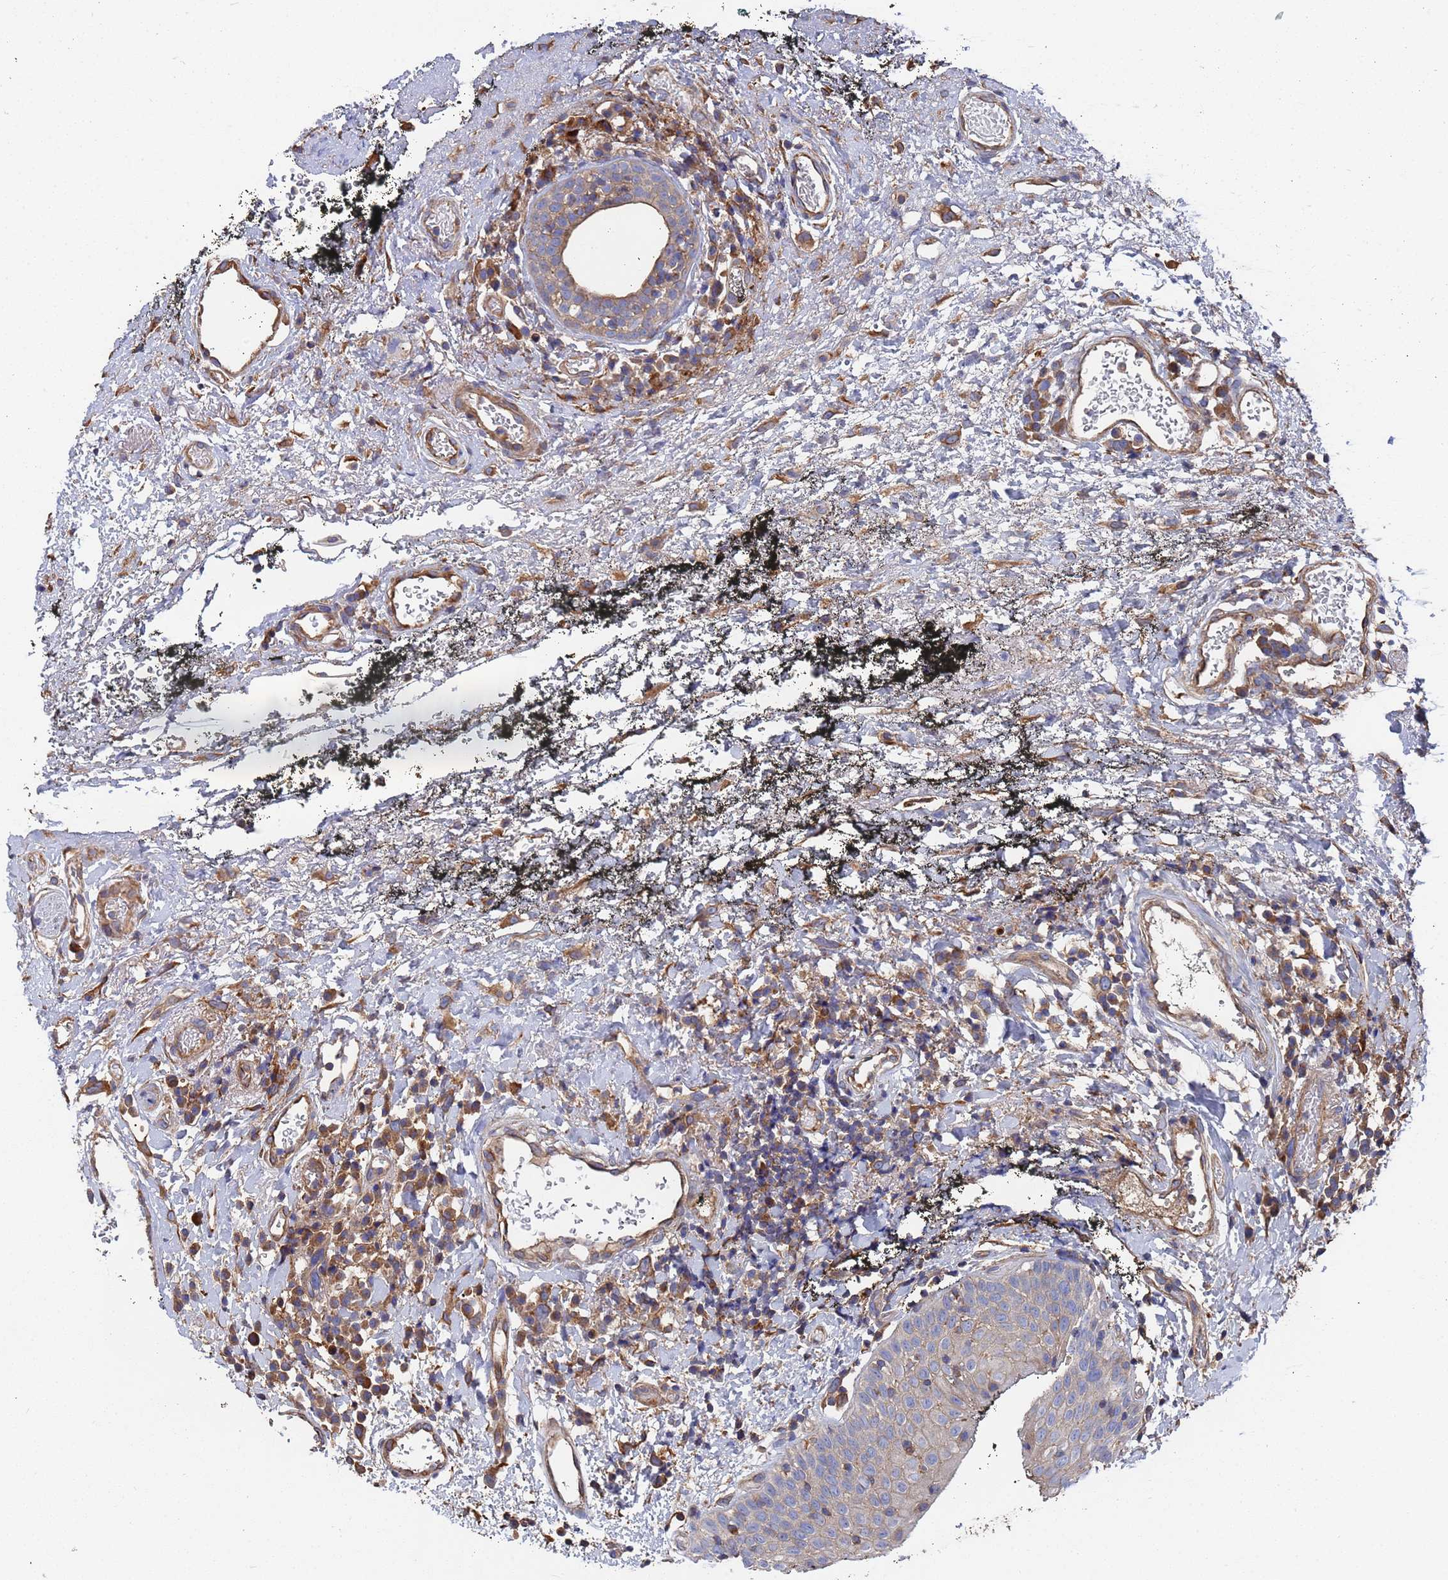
{"staining": {"intensity": "negative", "quantity": "none", "location": "none"}, "tissue": "oral mucosa", "cell_type": "Squamous epithelial cells", "image_type": "normal", "snomed": [{"axis": "morphology", "description": "Normal tissue, NOS"}, {"axis": "topography", "description": "Oral tissue"}], "caption": "Immunohistochemistry image of normal oral mucosa: oral mucosa stained with DAB shows no significant protein positivity in squamous epithelial cells.", "gene": "PYCR1", "patient": {"sex": "male", "age": 74}}